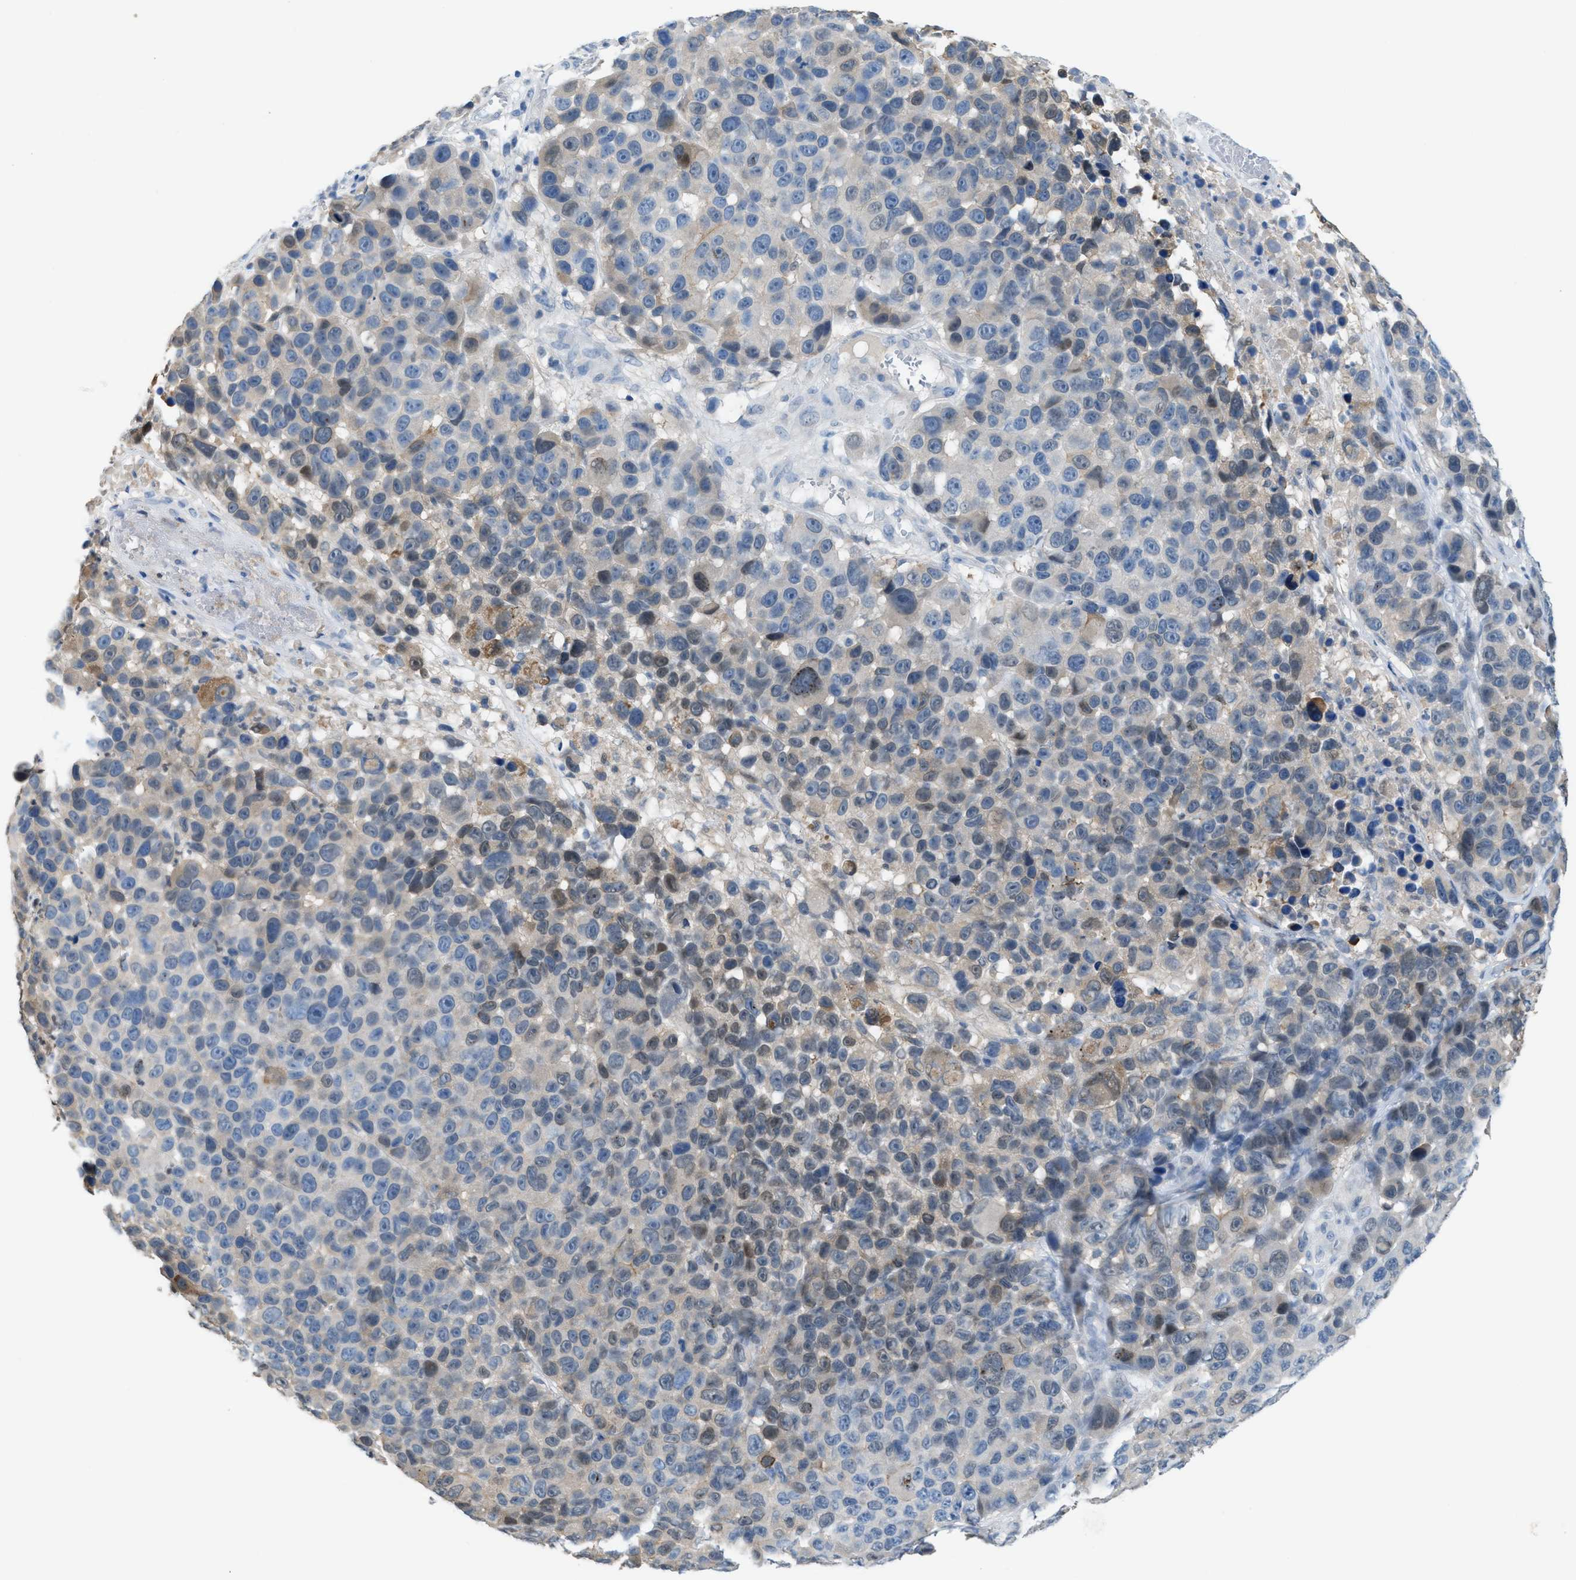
{"staining": {"intensity": "weak", "quantity": "25%-75%", "location": "cytoplasmic/membranous,nuclear"}, "tissue": "melanoma", "cell_type": "Tumor cells", "image_type": "cancer", "snomed": [{"axis": "morphology", "description": "Malignant melanoma, NOS"}, {"axis": "topography", "description": "Skin"}], "caption": "Protein expression analysis of human melanoma reveals weak cytoplasmic/membranous and nuclear expression in approximately 25%-75% of tumor cells. (brown staining indicates protein expression, while blue staining denotes nuclei).", "gene": "PPM1D", "patient": {"sex": "male", "age": 53}}